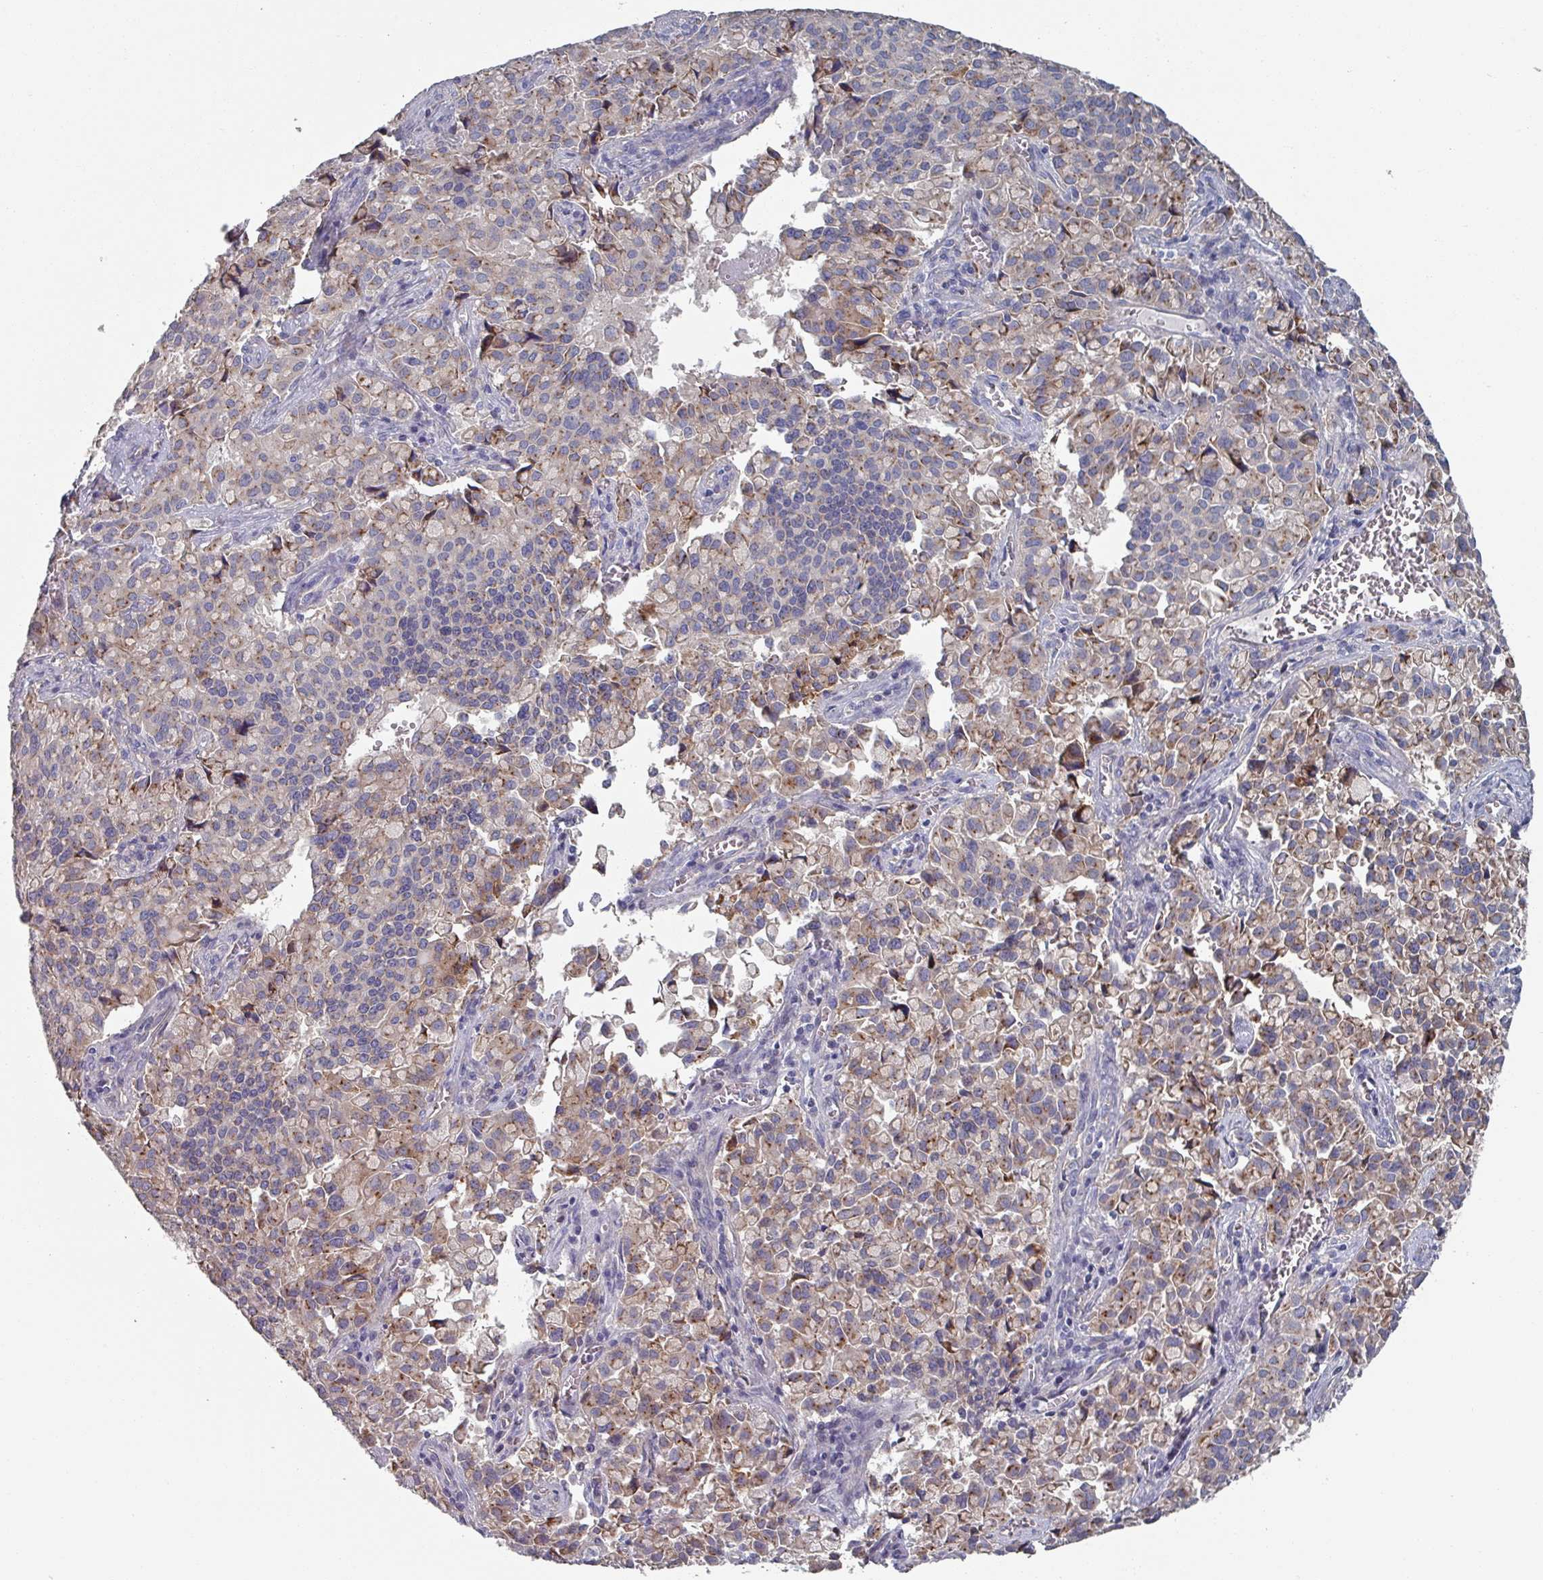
{"staining": {"intensity": "weak", "quantity": ">75%", "location": "cytoplasmic/membranous"}, "tissue": "pancreatic cancer", "cell_type": "Tumor cells", "image_type": "cancer", "snomed": [{"axis": "morphology", "description": "Adenocarcinoma, NOS"}, {"axis": "topography", "description": "Pancreas"}], "caption": "Protein expression analysis of pancreatic adenocarcinoma exhibits weak cytoplasmic/membranous expression in approximately >75% of tumor cells.", "gene": "EFL1", "patient": {"sex": "male", "age": 65}}